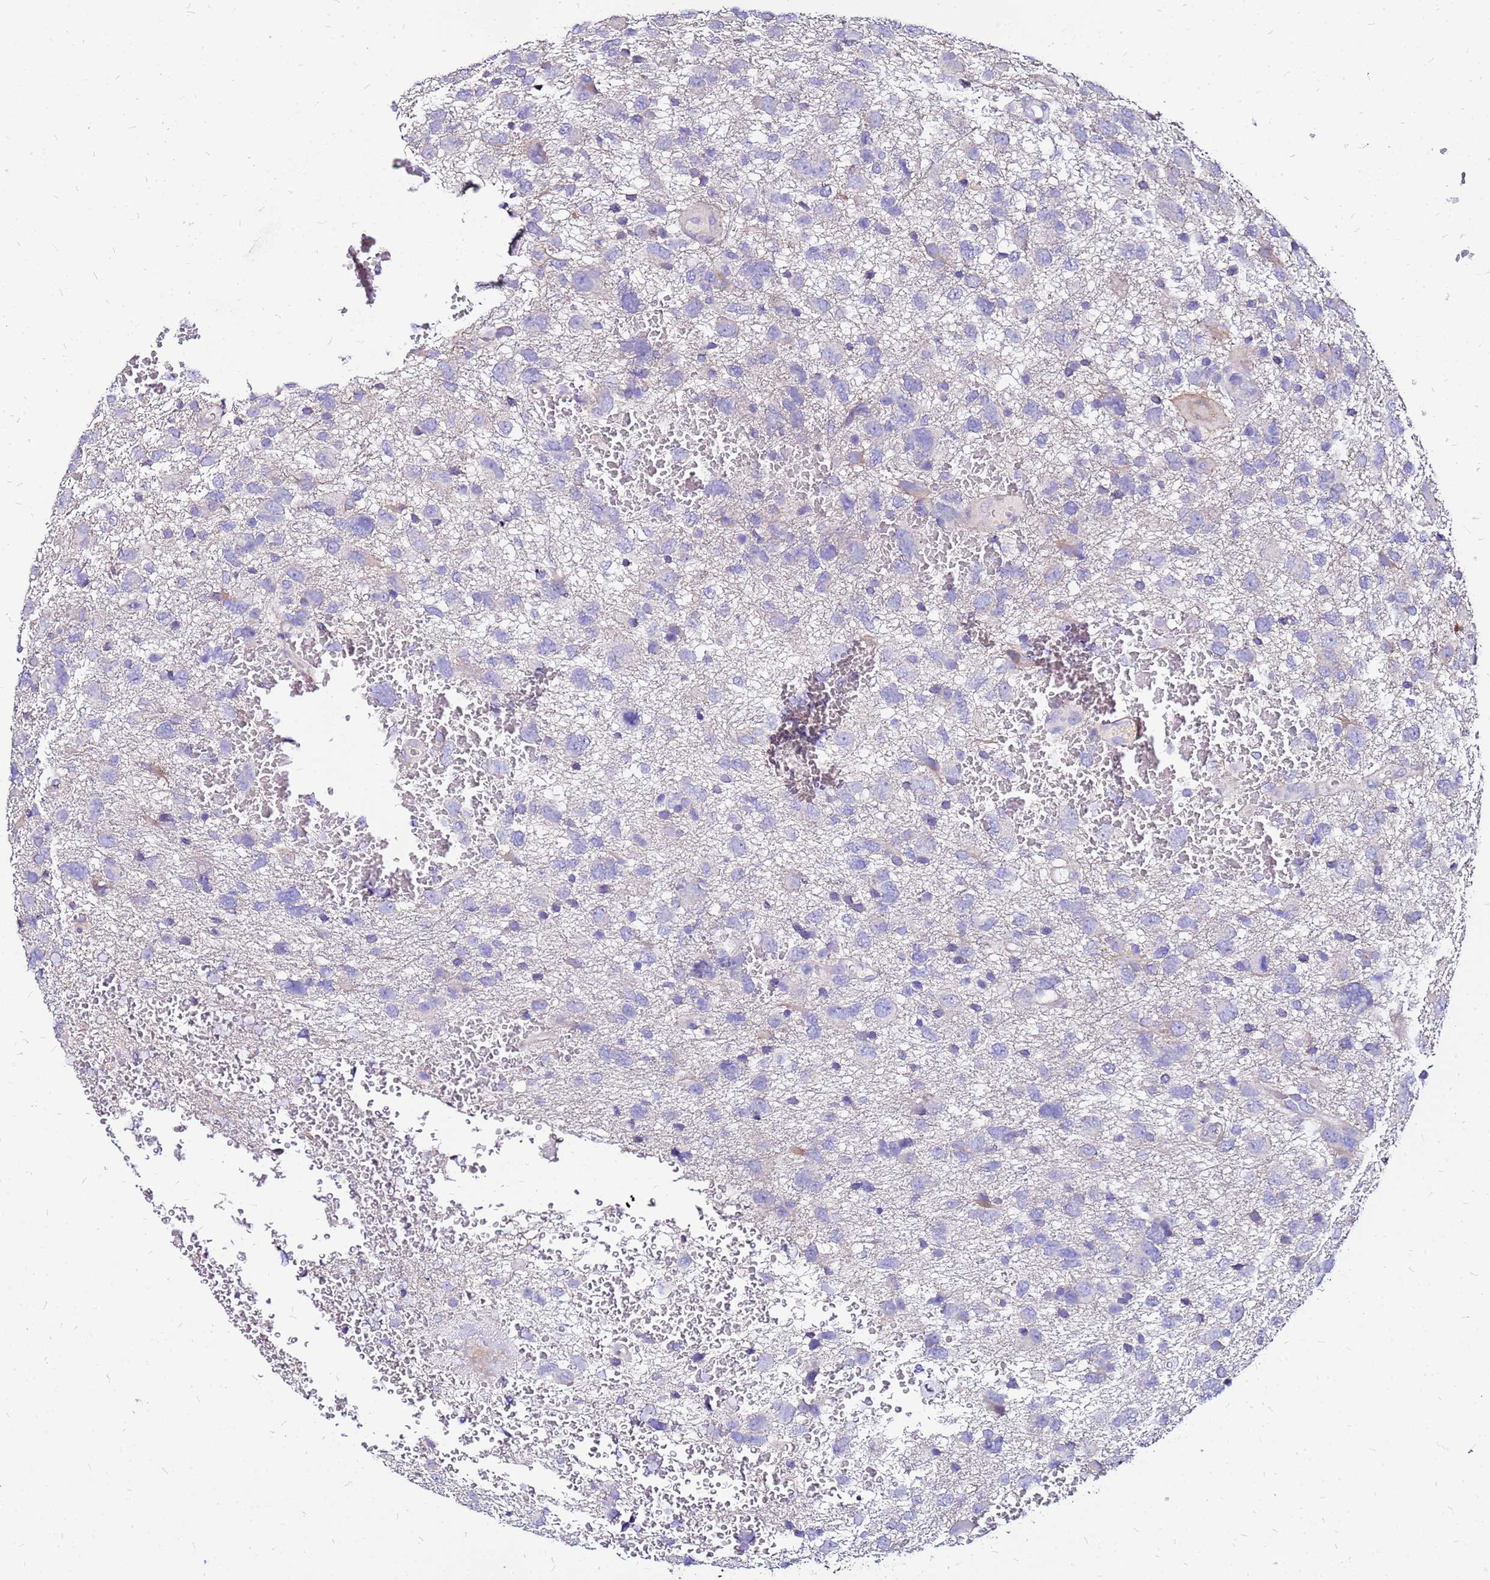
{"staining": {"intensity": "negative", "quantity": "none", "location": "none"}, "tissue": "glioma", "cell_type": "Tumor cells", "image_type": "cancer", "snomed": [{"axis": "morphology", "description": "Glioma, malignant, High grade"}, {"axis": "topography", "description": "Brain"}], "caption": "Immunohistochemistry (IHC) of human glioma shows no positivity in tumor cells.", "gene": "ARHGEF5", "patient": {"sex": "male", "age": 61}}